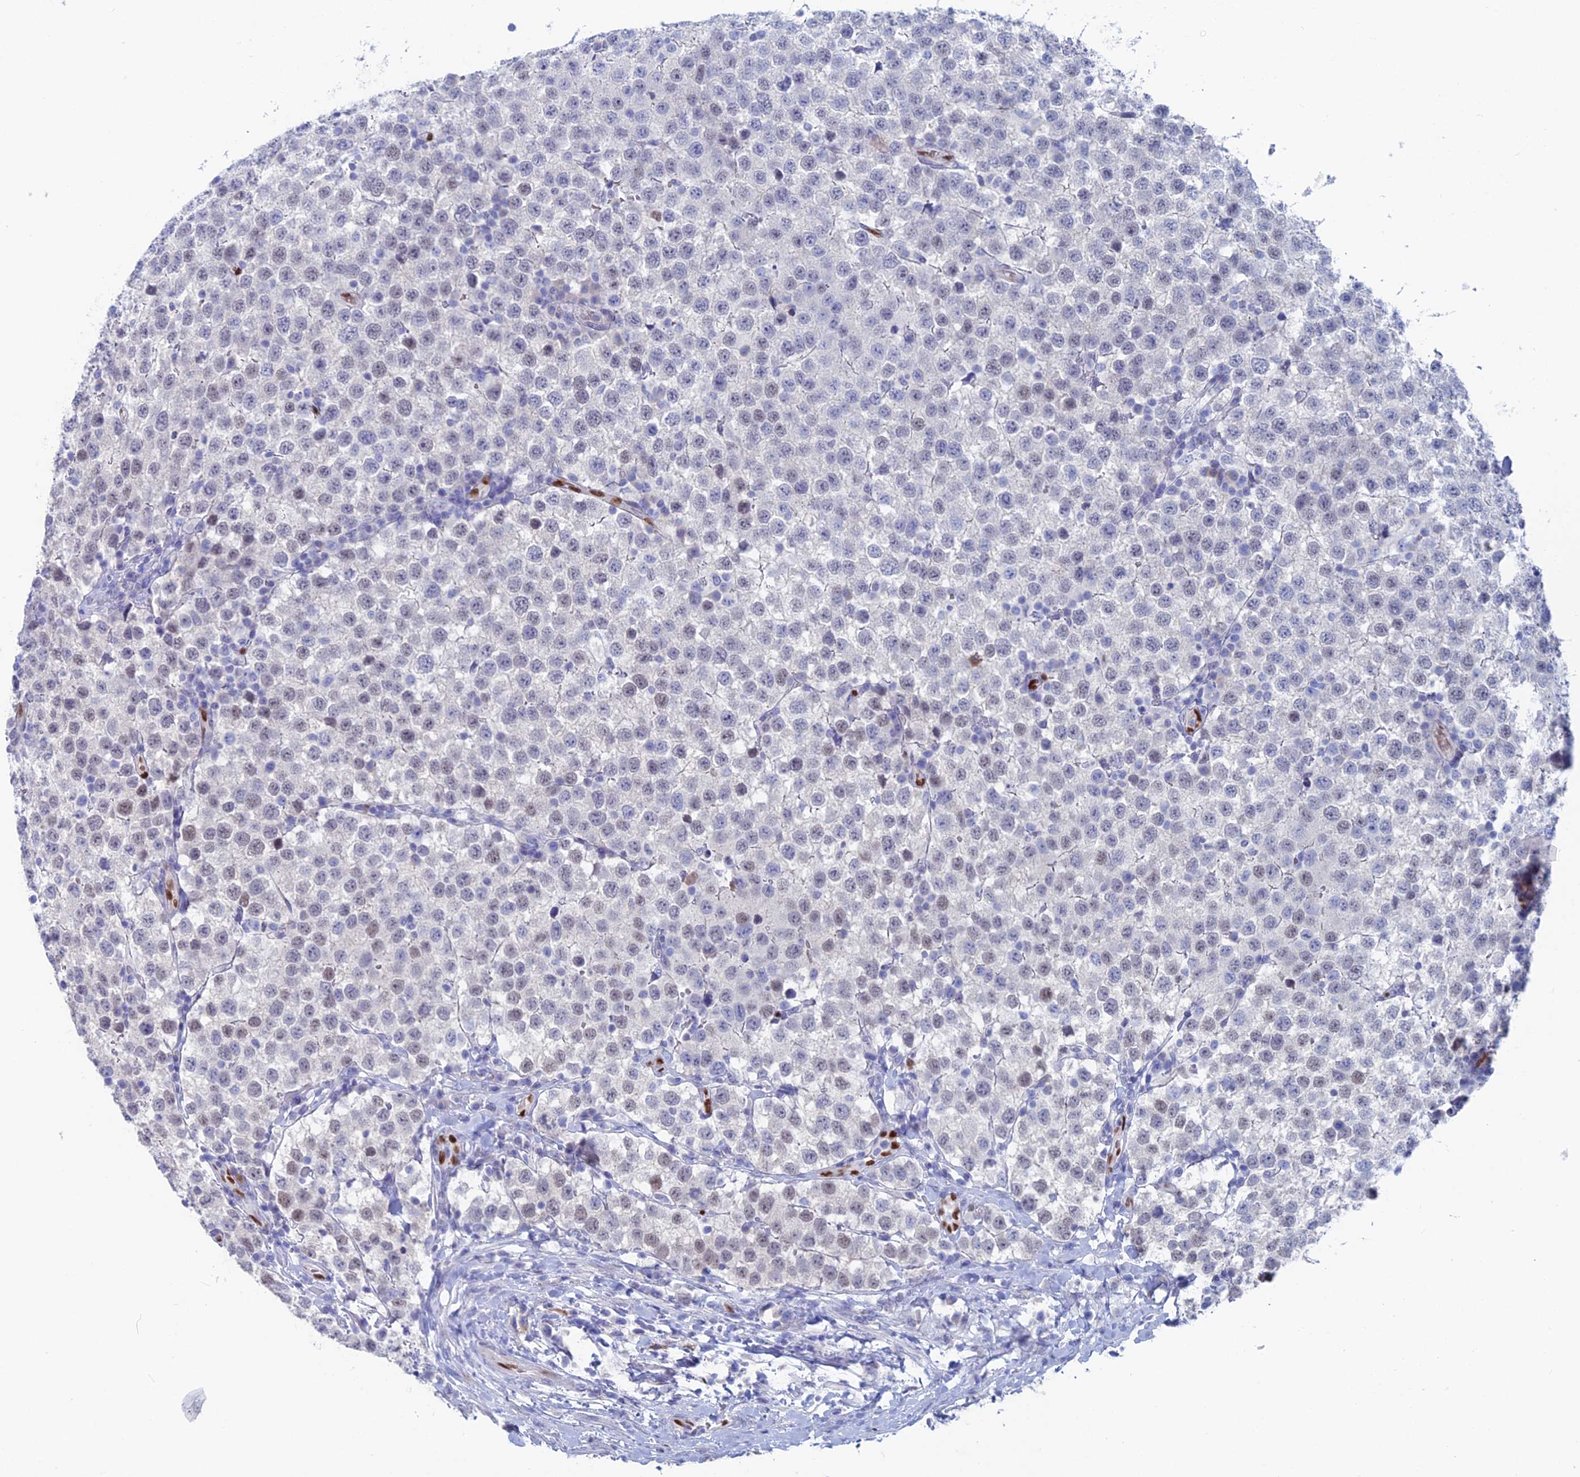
{"staining": {"intensity": "negative", "quantity": "none", "location": "none"}, "tissue": "testis cancer", "cell_type": "Tumor cells", "image_type": "cancer", "snomed": [{"axis": "morphology", "description": "Seminoma, NOS"}, {"axis": "topography", "description": "Testis"}], "caption": "Immunohistochemical staining of testis seminoma reveals no significant staining in tumor cells. The staining was performed using DAB (3,3'-diaminobenzidine) to visualize the protein expression in brown, while the nuclei were stained in blue with hematoxylin (Magnification: 20x).", "gene": "NOL4L", "patient": {"sex": "male", "age": 34}}